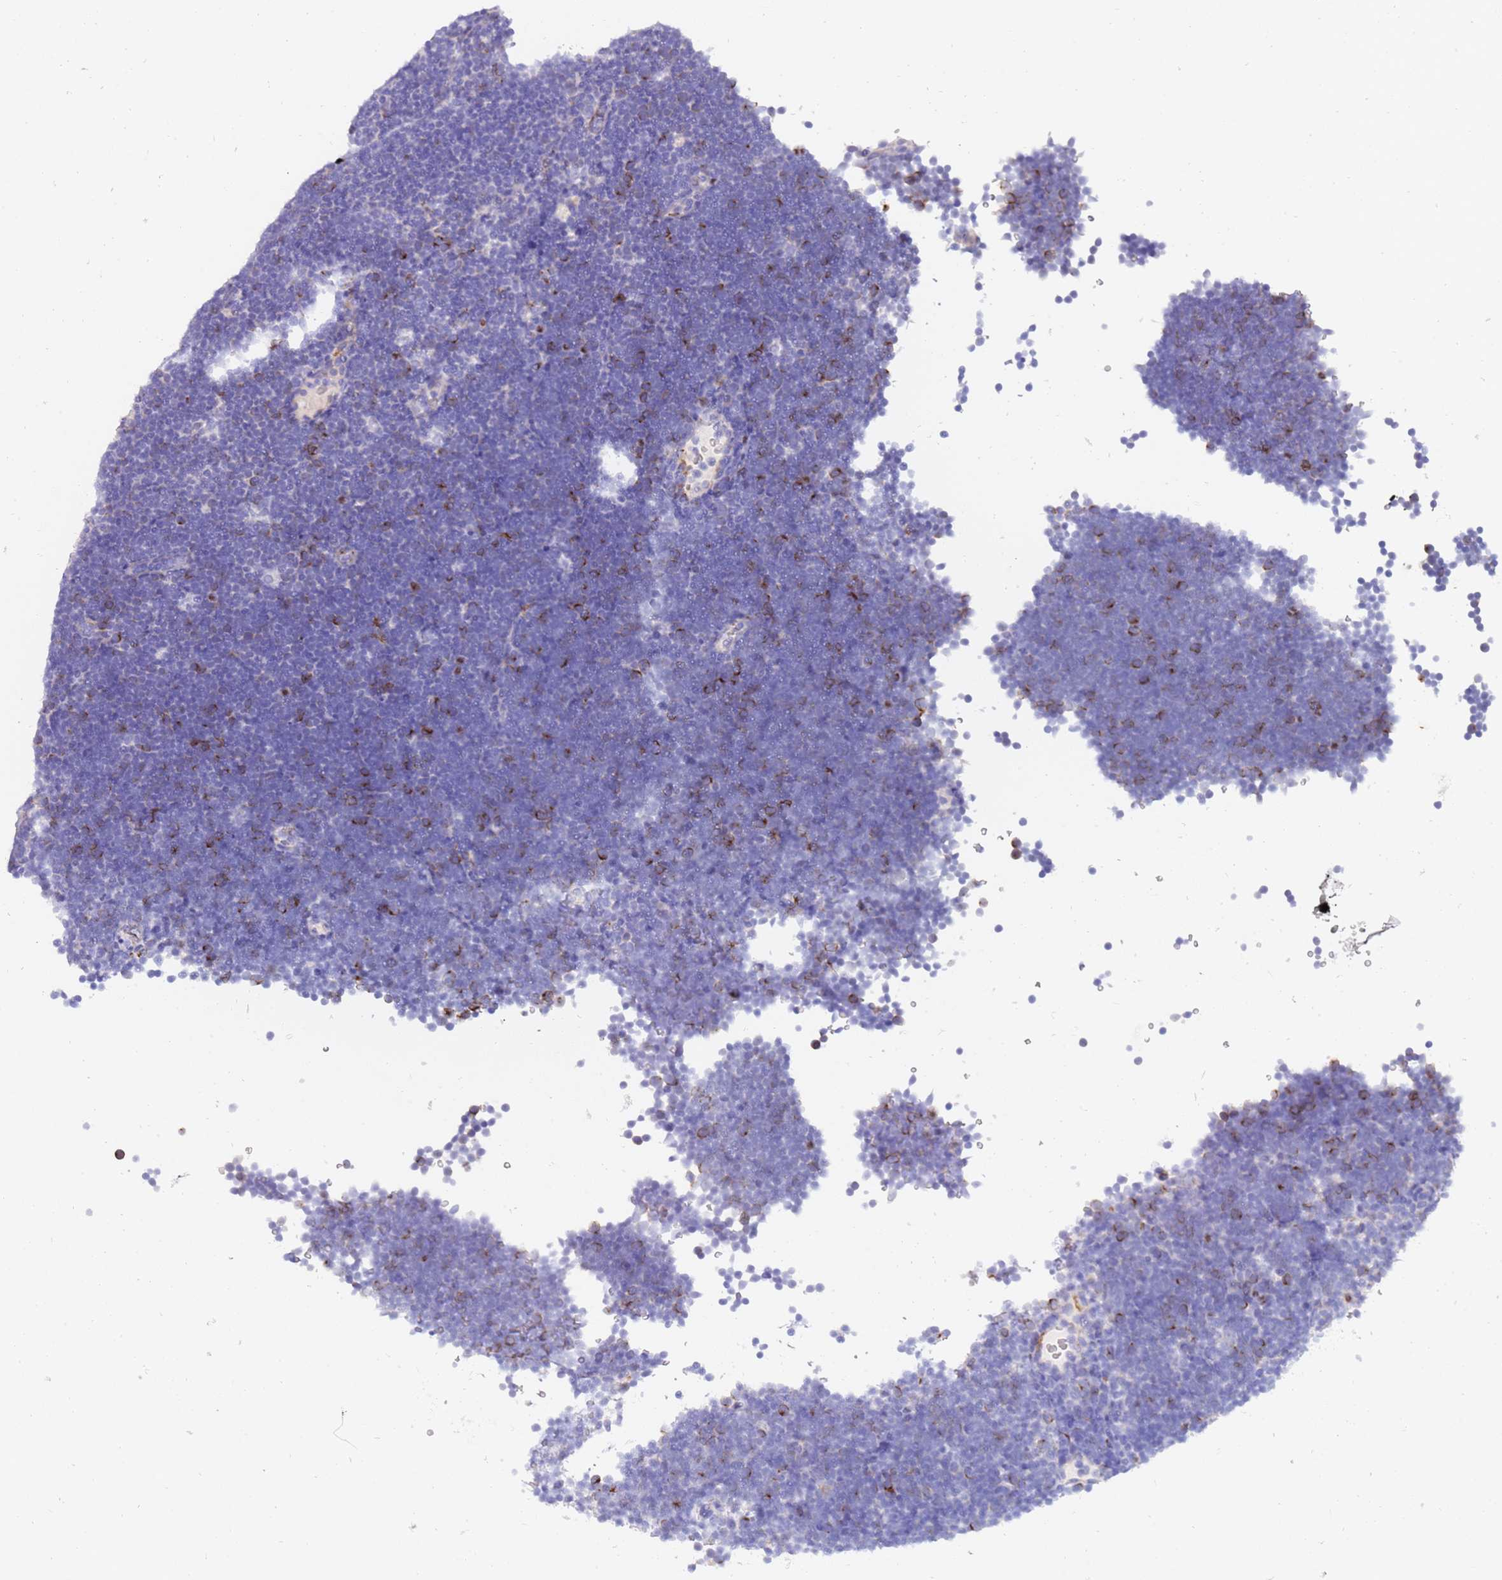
{"staining": {"intensity": "moderate", "quantity": "<25%", "location": "cytoplasmic/membranous"}, "tissue": "lymphoma", "cell_type": "Tumor cells", "image_type": "cancer", "snomed": [{"axis": "morphology", "description": "Malignant lymphoma, non-Hodgkin's type, High grade"}, {"axis": "topography", "description": "Lymph node"}], "caption": "About <25% of tumor cells in human lymphoma exhibit moderate cytoplasmic/membranous protein staining as visualized by brown immunohistochemical staining.", "gene": "NMUR2", "patient": {"sex": "male", "age": 13}}